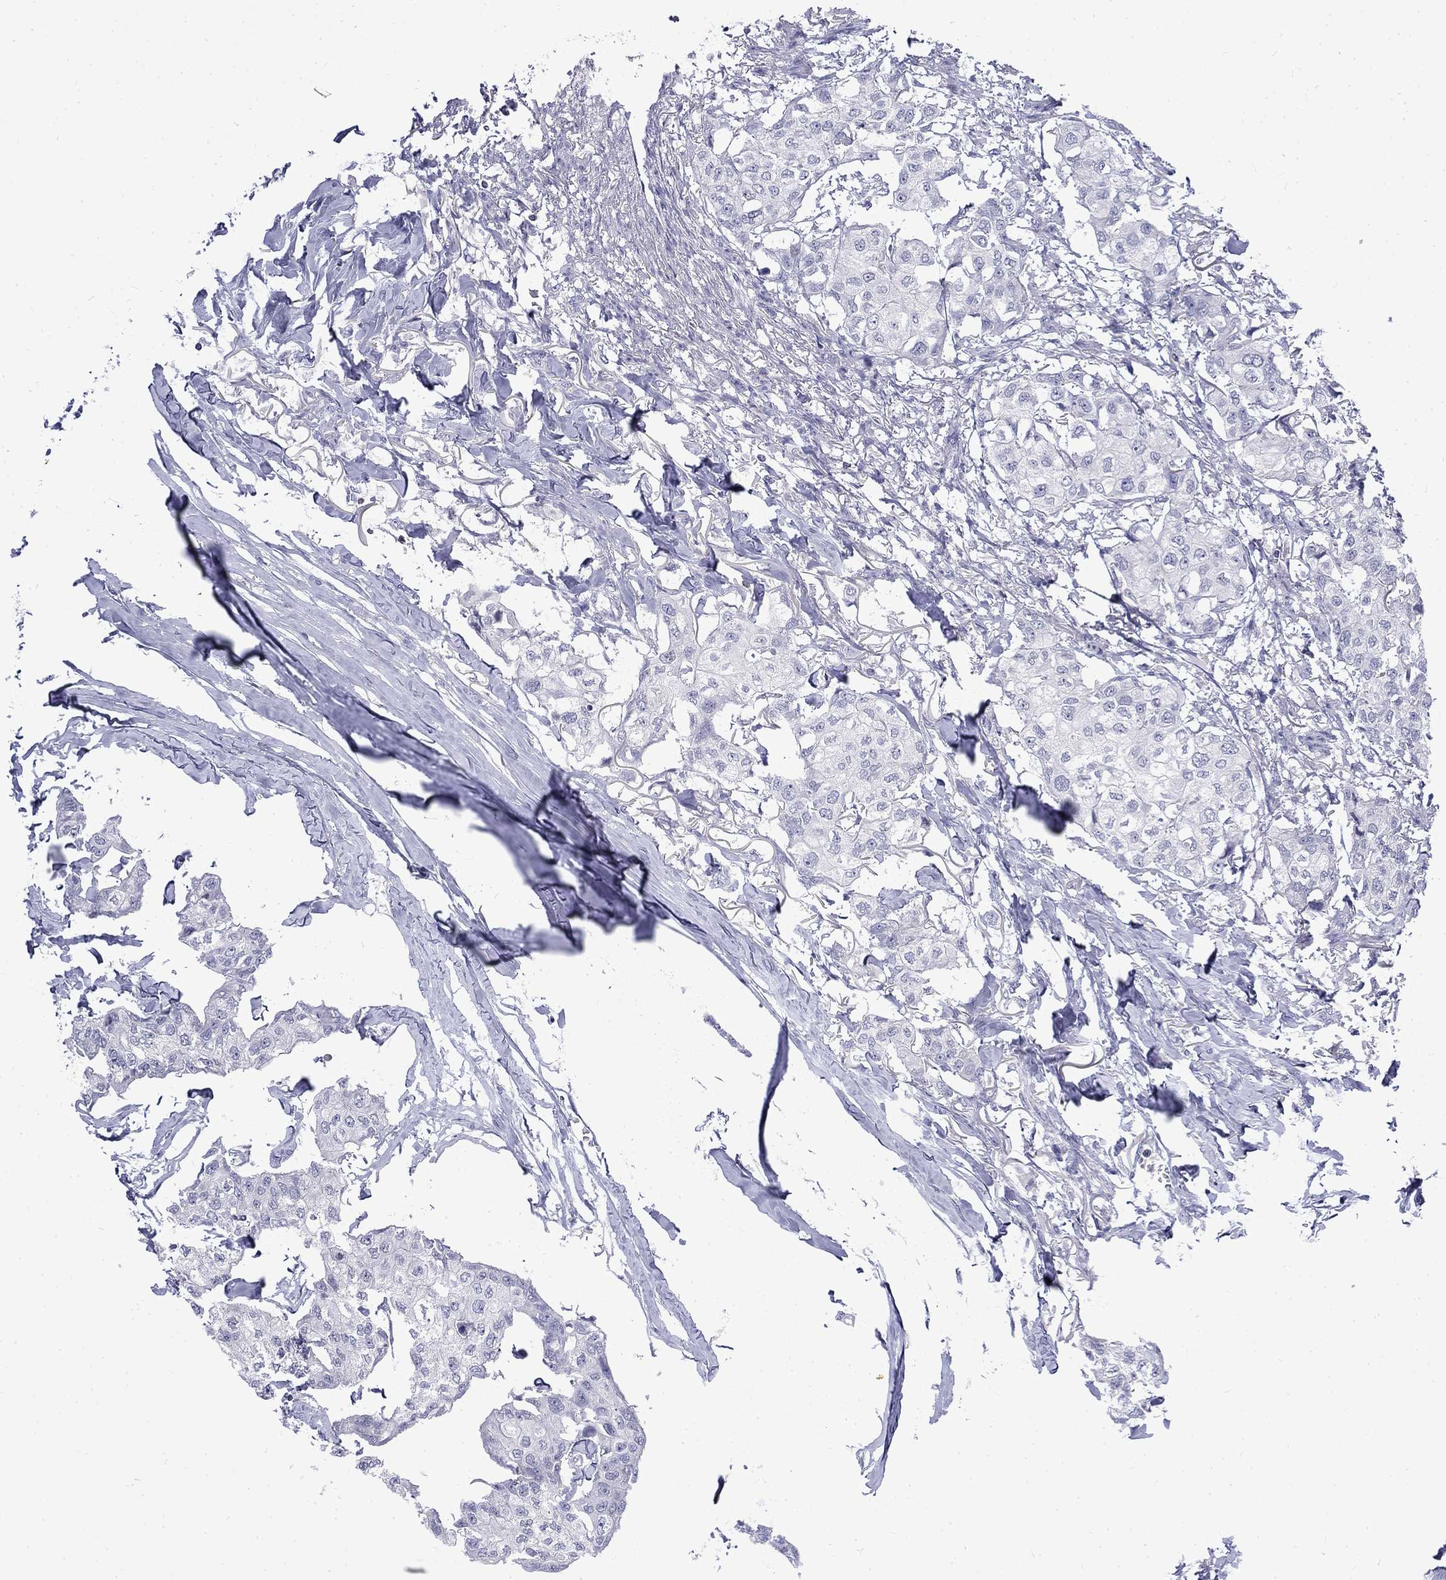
{"staining": {"intensity": "negative", "quantity": "none", "location": "none"}, "tissue": "breast cancer", "cell_type": "Tumor cells", "image_type": "cancer", "snomed": [{"axis": "morphology", "description": "Duct carcinoma"}, {"axis": "topography", "description": "Breast"}], "caption": "High magnification brightfield microscopy of breast cancer (infiltrating ductal carcinoma) stained with DAB (brown) and counterstained with hematoxylin (blue): tumor cells show no significant positivity.", "gene": "SLA", "patient": {"sex": "female", "age": 80}}